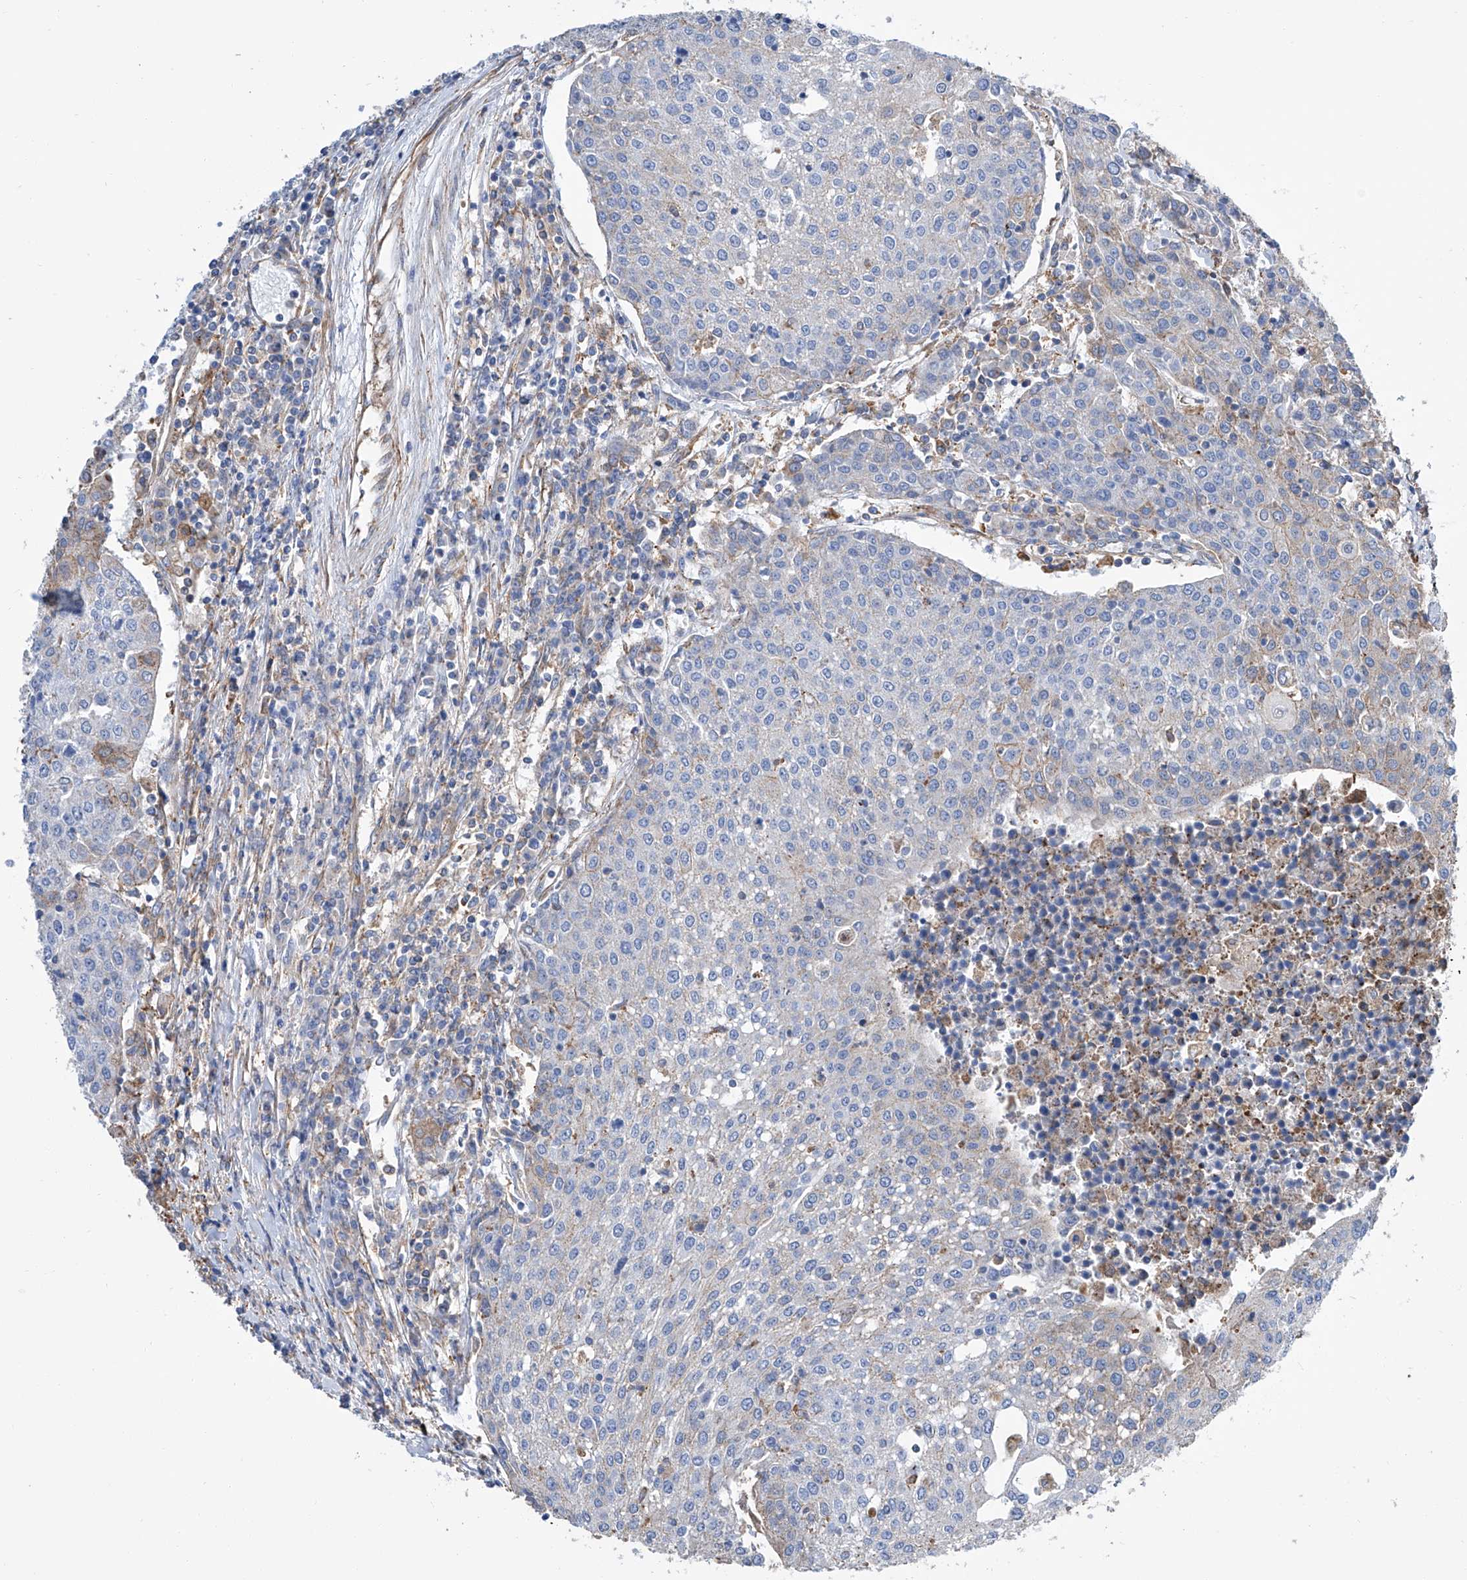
{"staining": {"intensity": "negative", "quantity": "none", "location": "none"}, "tissue": "urothelial cancer", "cell_type": "Tumor cells", "image_type": "cancer", "snomed": [{"axis": "morphology", "description": "Urothelial carcinoma, High grade"}, {"axis": "topography", "description": "Urinary bladder"}], "caption": "Tumor cells show no significant staining in urothelial cancer.", "gene": "GPT", "patient": {"sex": "female", "age": 85}}